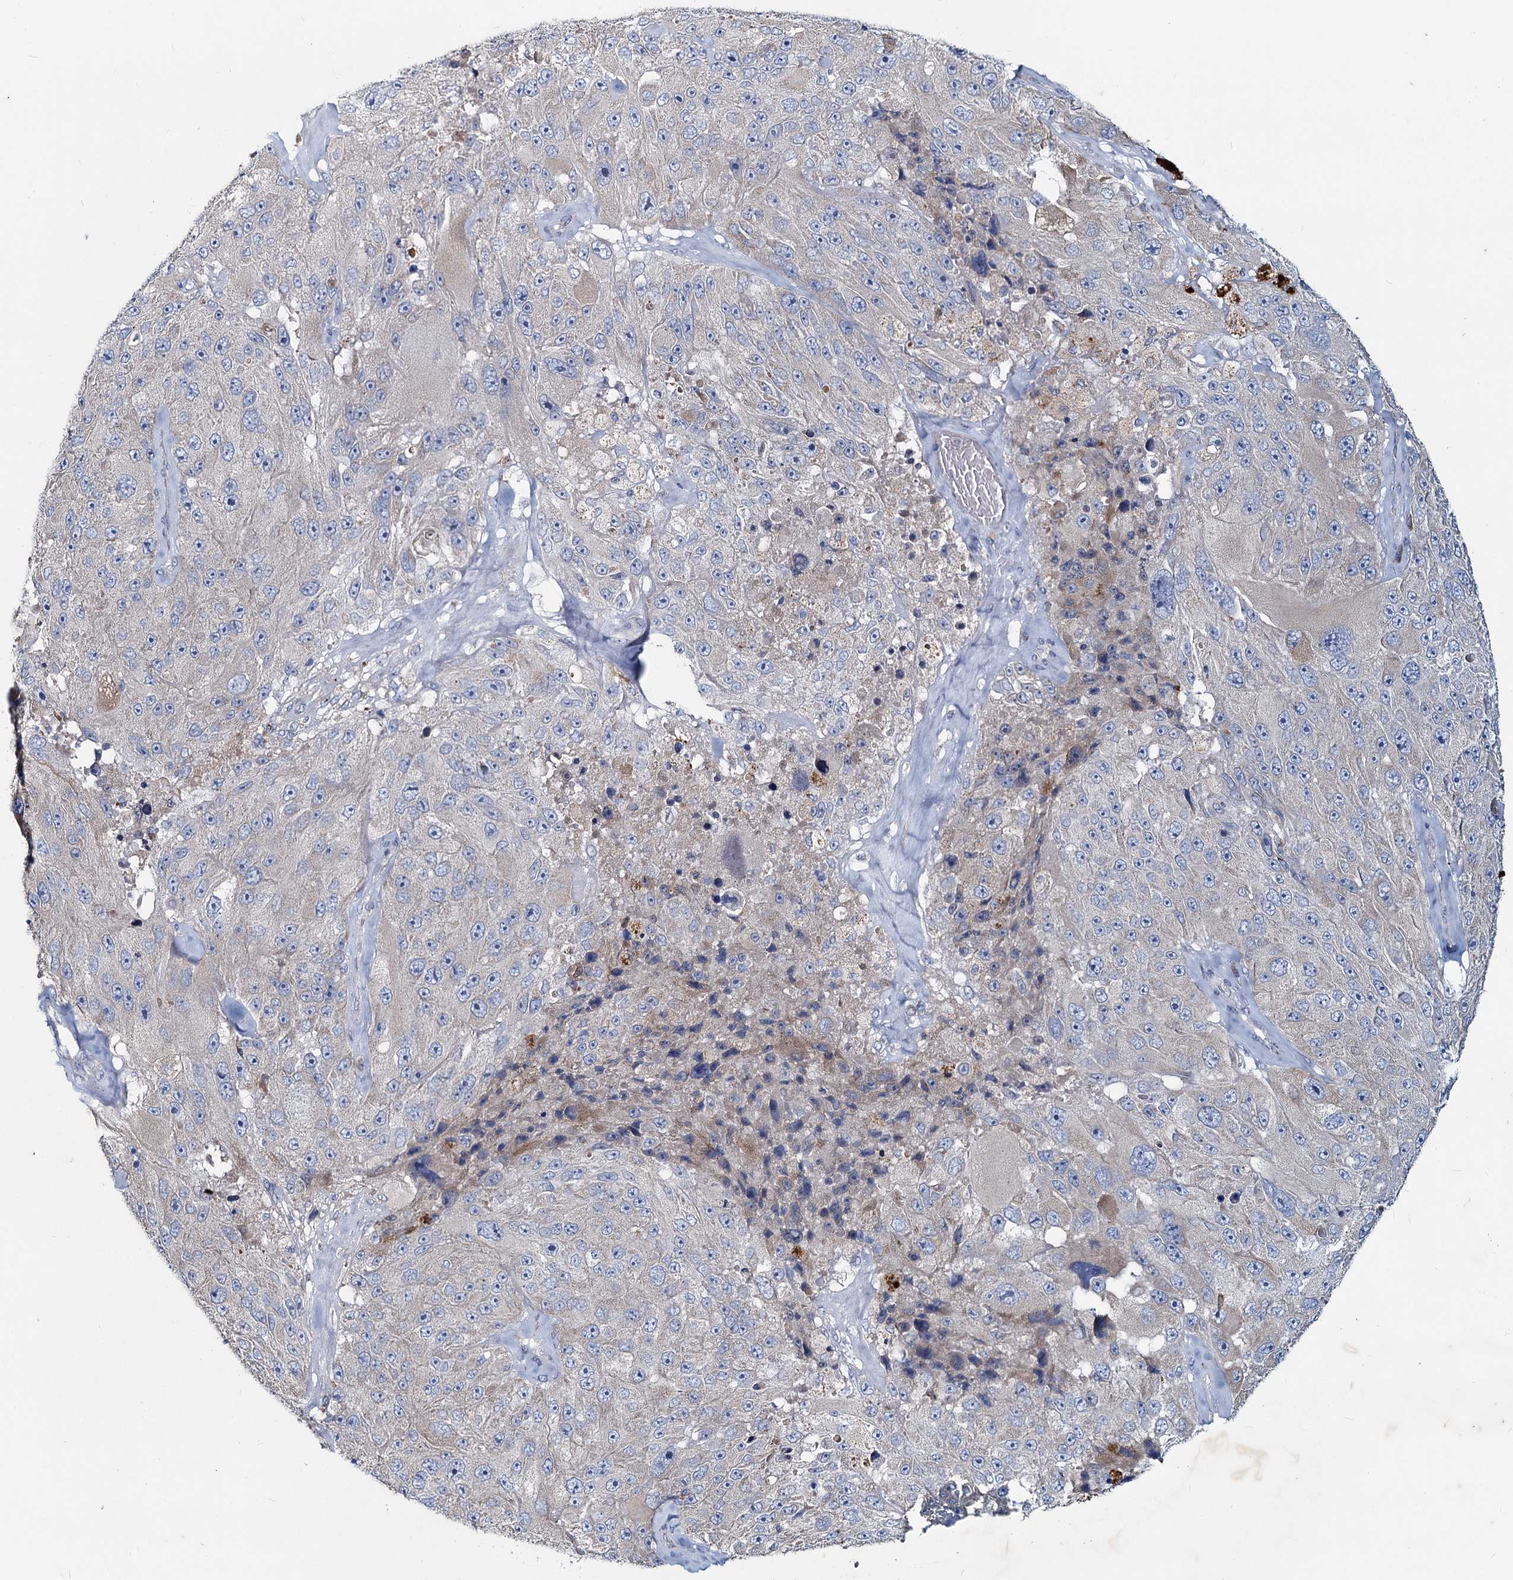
{"staining": {"intensity": "negative", "quantity": "none", "location": "none"}, "tissue": "melanoma", "cell_type": "Tumor cells", "image_type": "cancer", "snomed": [{"axis": "morphology", "description": "Malignant melanoma, Metastatic site"}, {"axis": "topography", "description": "Lymph node"}], "caption": "High magnification brightfield microscopy of malignant melanoma (metastatic site) stained with DAB (3,3'-diaminobenzidine) (brown) and counterstained with hematoxylin (blue): tumor cells show no significant expression.", "gene": "TMX2", "patient": {"sex": "male", "age": 62}}